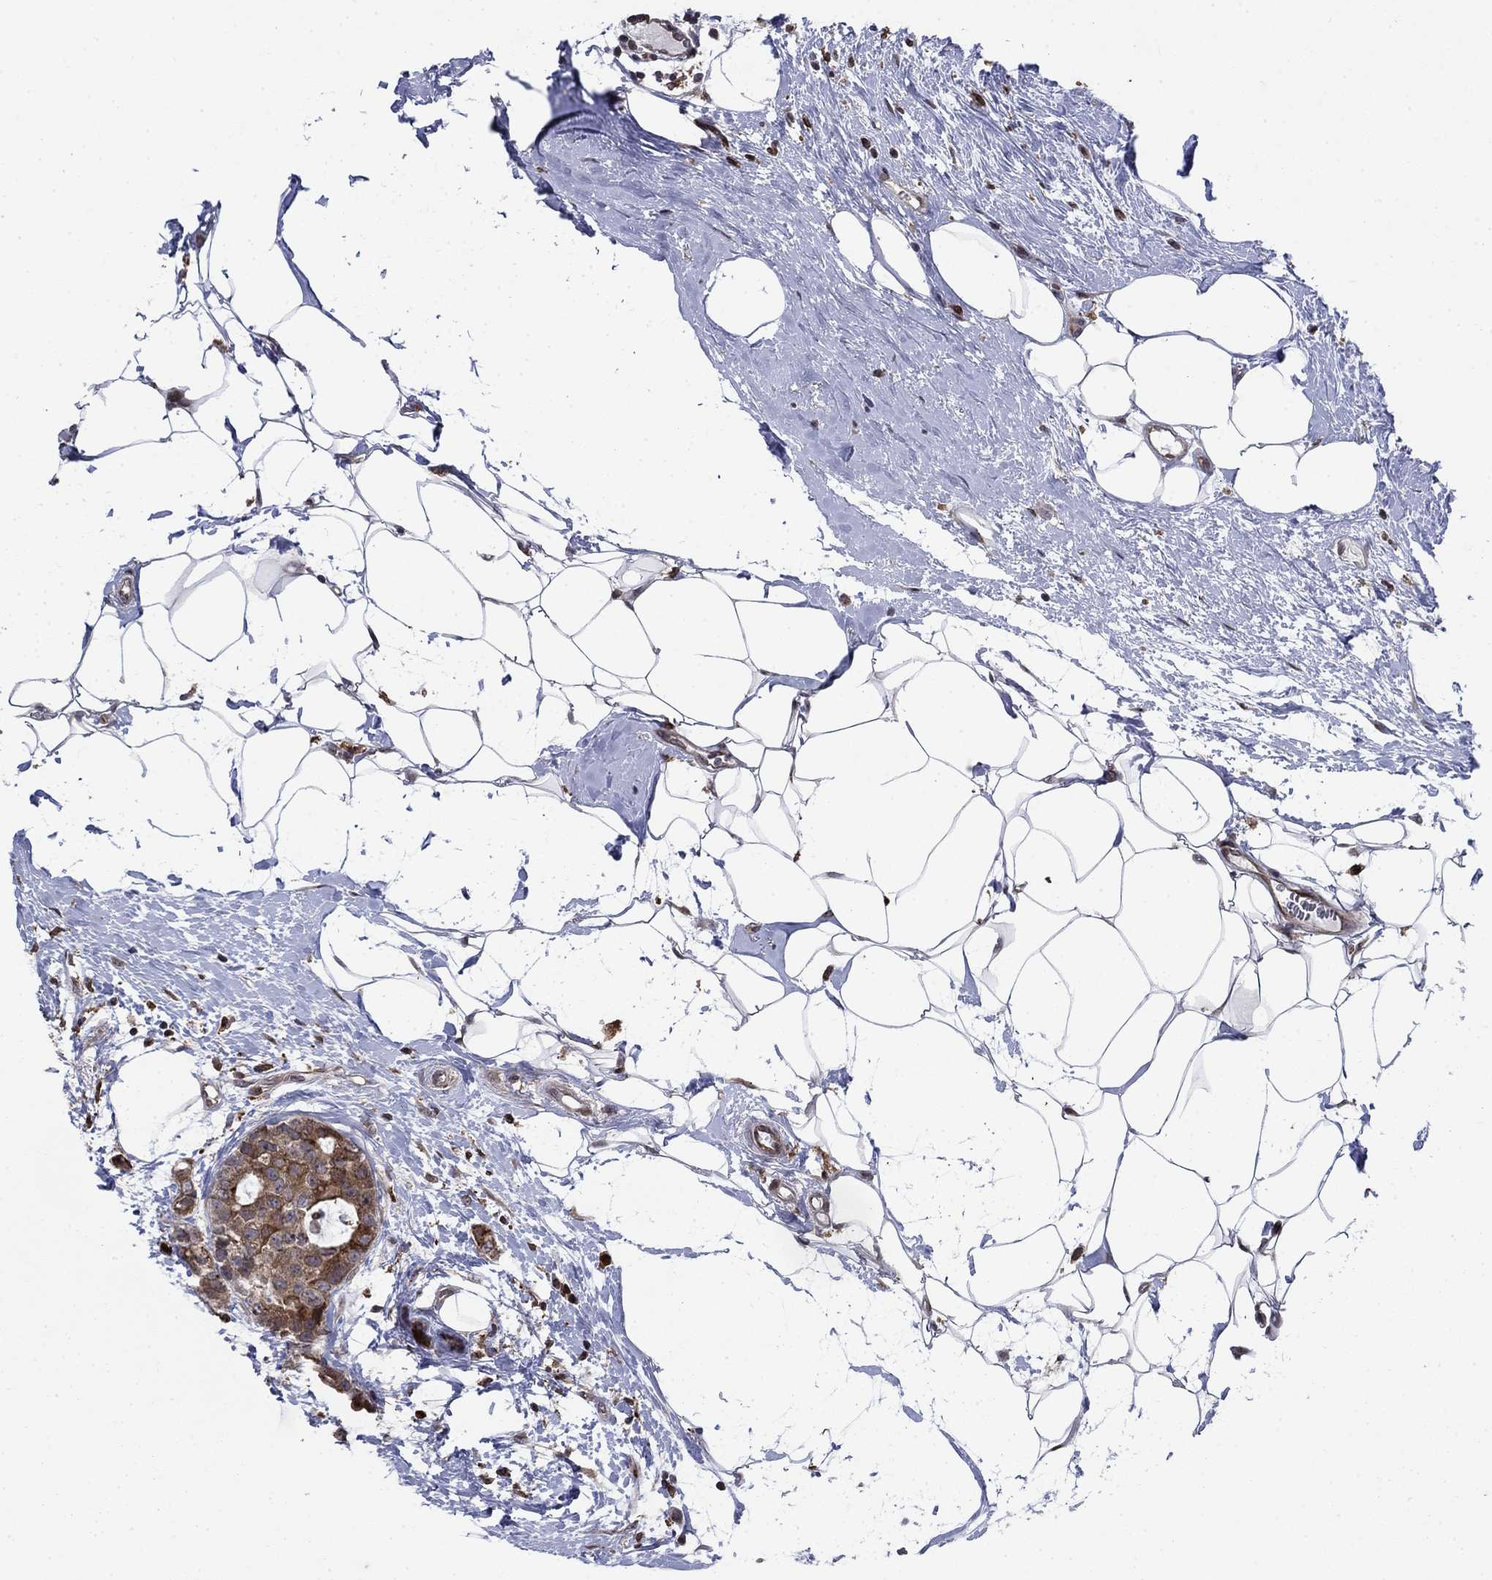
{"staining": {"intensity": "moderate", "quantity": "25%-75%", "location": "cytoplasmic/membranous"}, "tissue": "breast cancer", "cell_type": "Tumor cells", "image_type": "cancer", "snomed": [{"axis": "morphology", "description": "Duct carcinoma"}, {"axis": "topography", "description": "Breast"}], "caption": "Immunohistochemical staining of intraductal carcinoma (breast) exhibits medium levels of moderate cytoplasmic/membranous protein staining in about 25%-75% of tumor cells.", "gene": "DHRS7", "patient": {"sex": "female", "age": 45}}